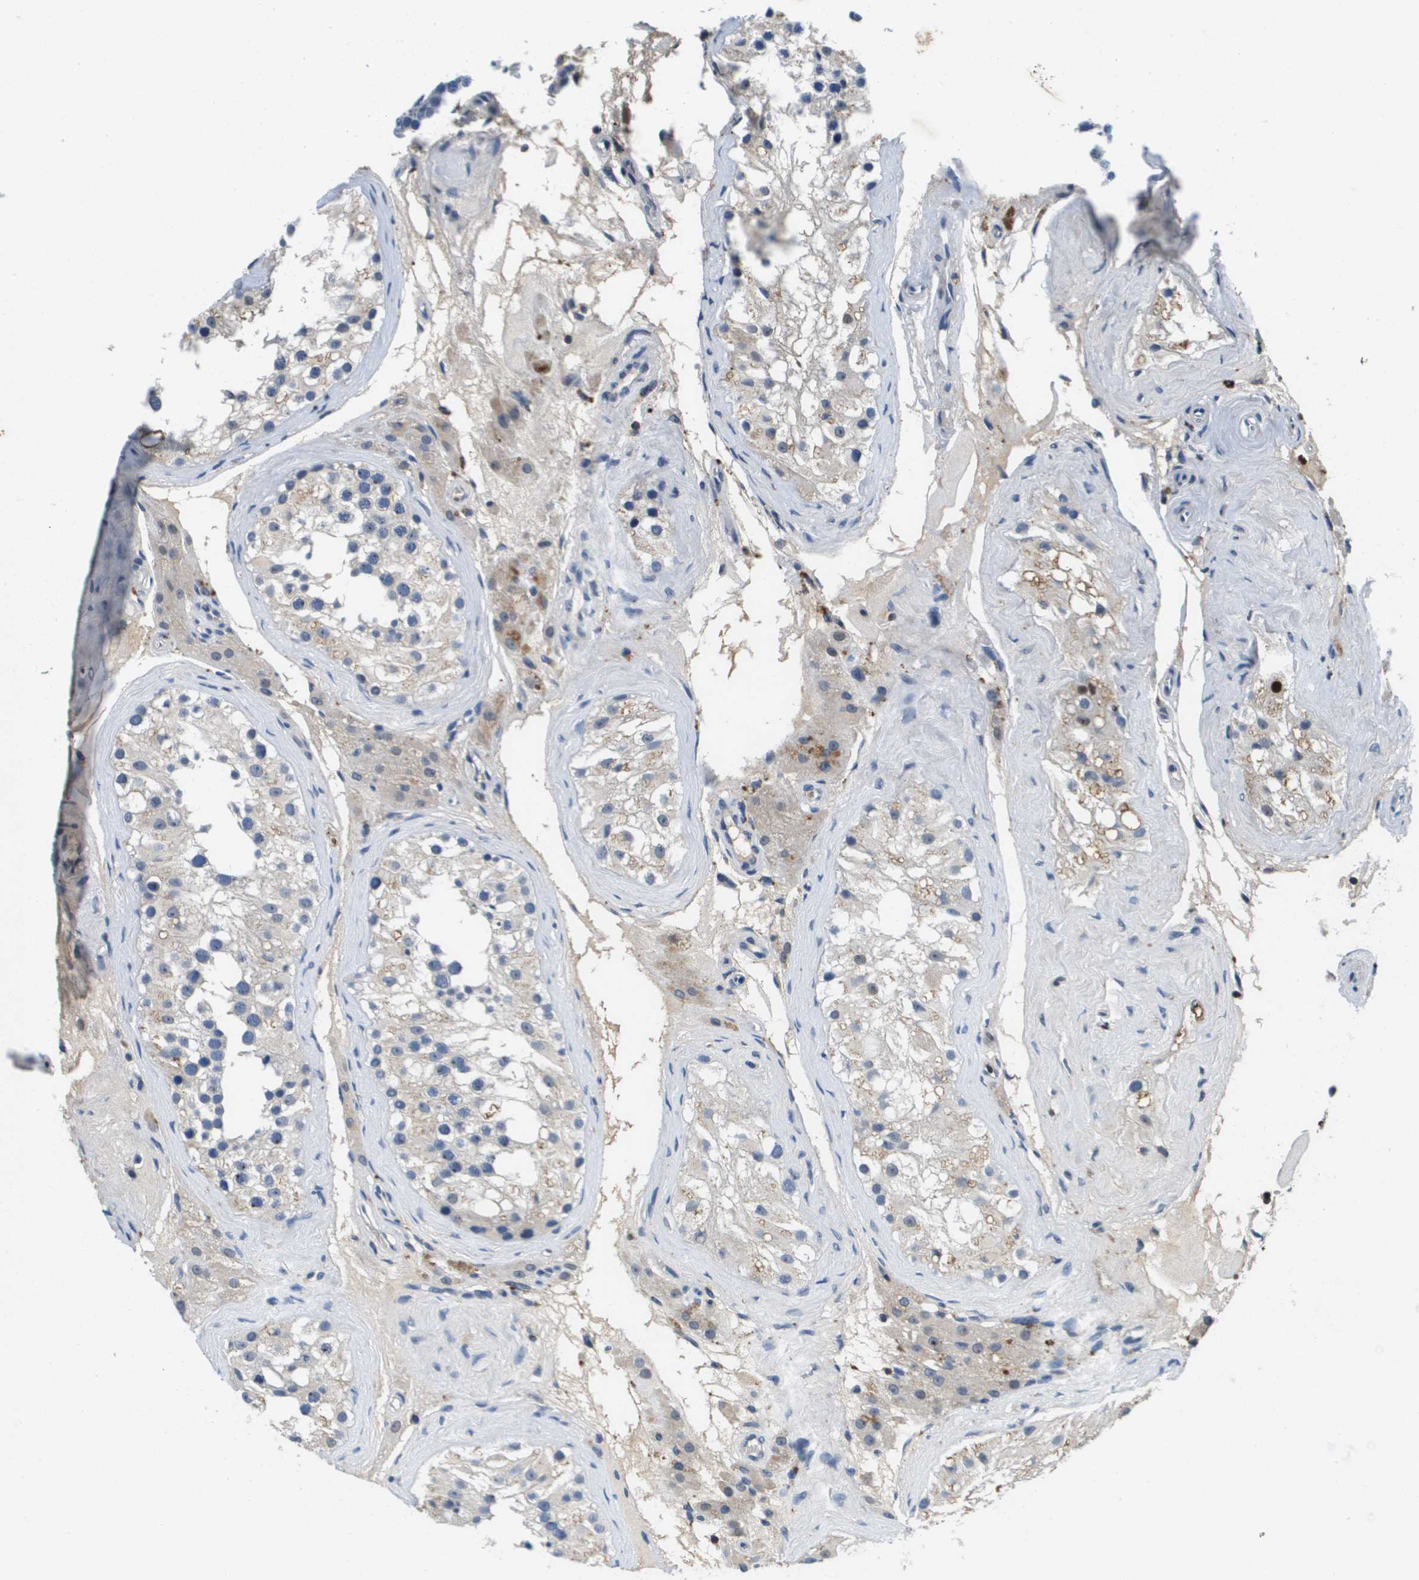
{"staining": {"intensity": "negative", "quantity": "none", "location": "none"}, "tissue": "testis", "cell_type": "Cells in seminiferous ducts", "image_type": "normal", "snomed": [{"axis": "morphology", "description": "Normal tissue, NOS"}, {"axis": "morphology", "description": "Seminoma, NOS"}, {"axis": "topography", "description": "Testis"}], "caption": "Protein analysis of normal testis demonstrates no significant staining in cells in seminiferous ducts. The staining was performed using DAB (3,3'-diaminobenzidine) to visualize the protein expression in brown, while the nuclei were stained in blue with hematoxylin (Magnification: 20x).", "gene": "KCNQ5", "patient": {"sex": "male", "age": 71}}